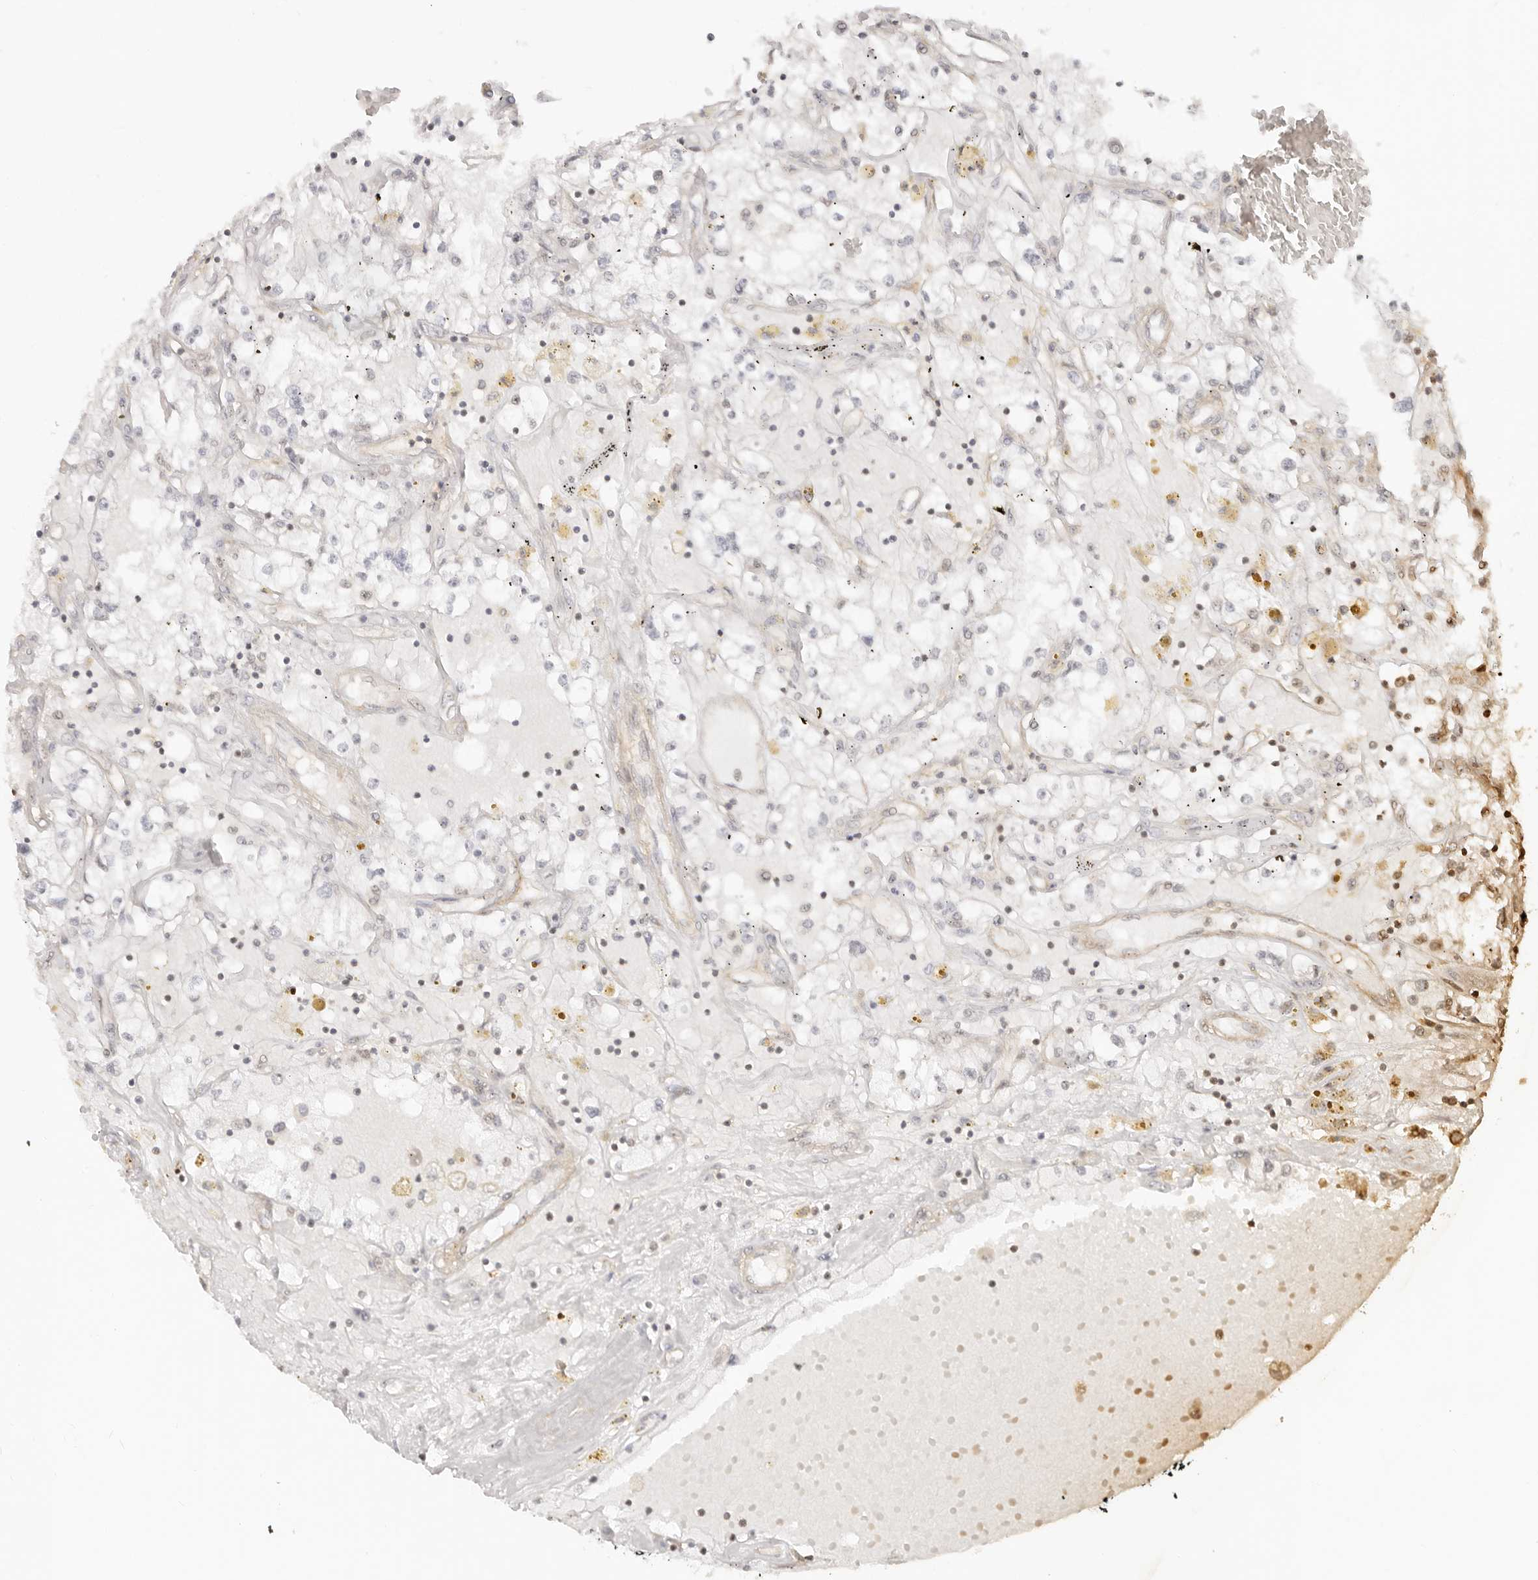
{"staining": {"intensity": "weak", "quantity": "<25%", "location": "nuclear"}, "tissue": "renal cancer", "cell_type": "Tumor cells", "image_type": "cancer", "snomed": [{"axis": "morphology", "description": "Adenocarcinoma, NOS"}, {"axis": "topography", "description": "Kidney"}], "caption": "A high-resolution photomicrograph shows immunohistochemistry staining of renal cancer (adenocarcinoma), which shows no significant staining in tumor cells. (Brightfield microscopy of DAB IHC at high magnification).", "gene": "BAP1", "patient": {"sex": "male", "age": 56}}